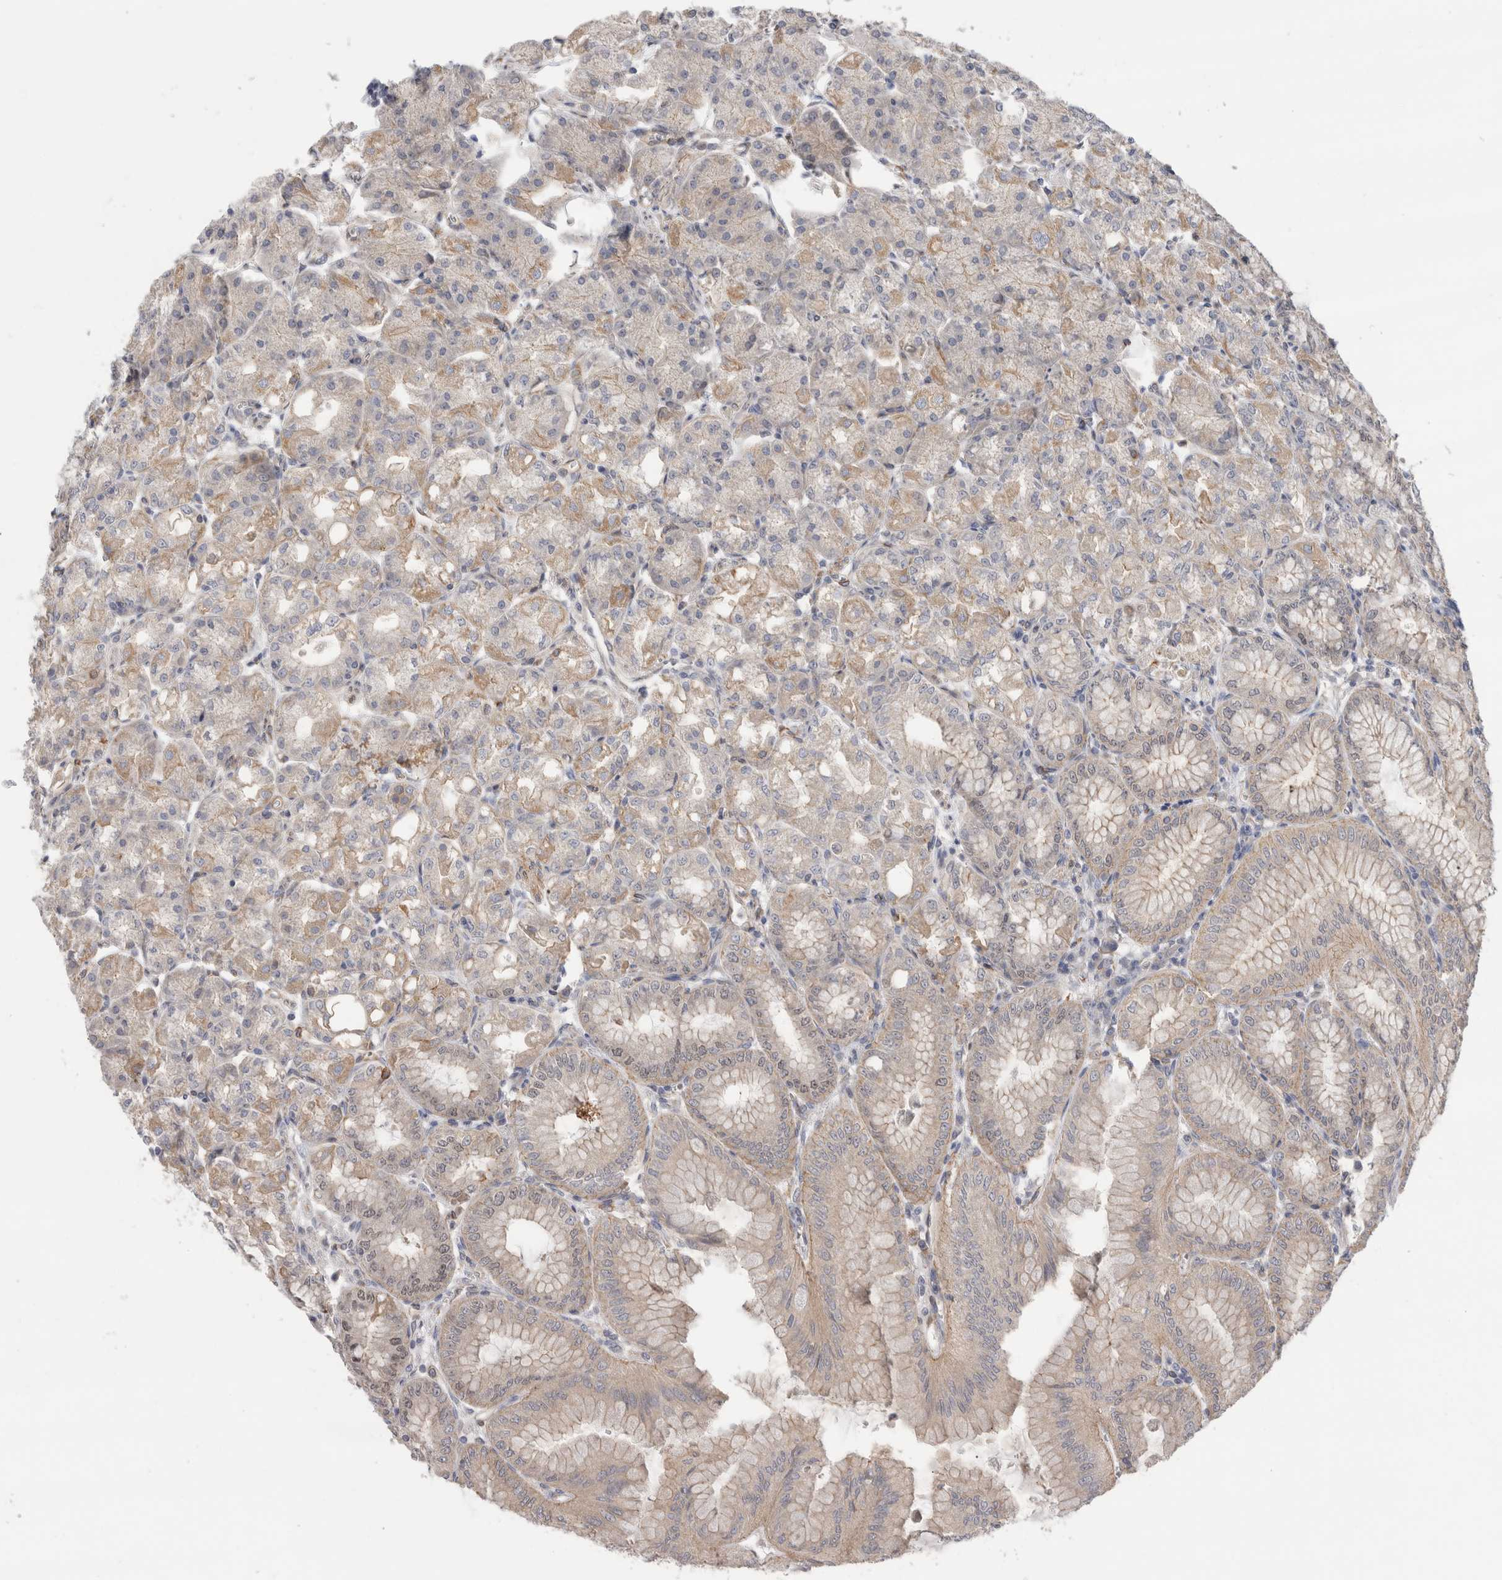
{"staining": {"intensity": "weak", "quantity": "<25%", "location": "nuclear"}, "tissue": "stomach", "cell_type": "Glandular cells", "image_type": "normal", "snomed": [{"axis": "morphology", "description": "Normal tissue, NOS"}, {"axis": "topography", "description": "Stomach, lower"}], "caption": "Unremarkable stomach was stained to show a protein in brown. There is no significant positivity in glandular cells. The staining is performed using DAB brown chromogen with nuclei counter-stained in using hematoxylin.", "gene": "SYTL5", "patient": {"sex": "male", "age": 71}}